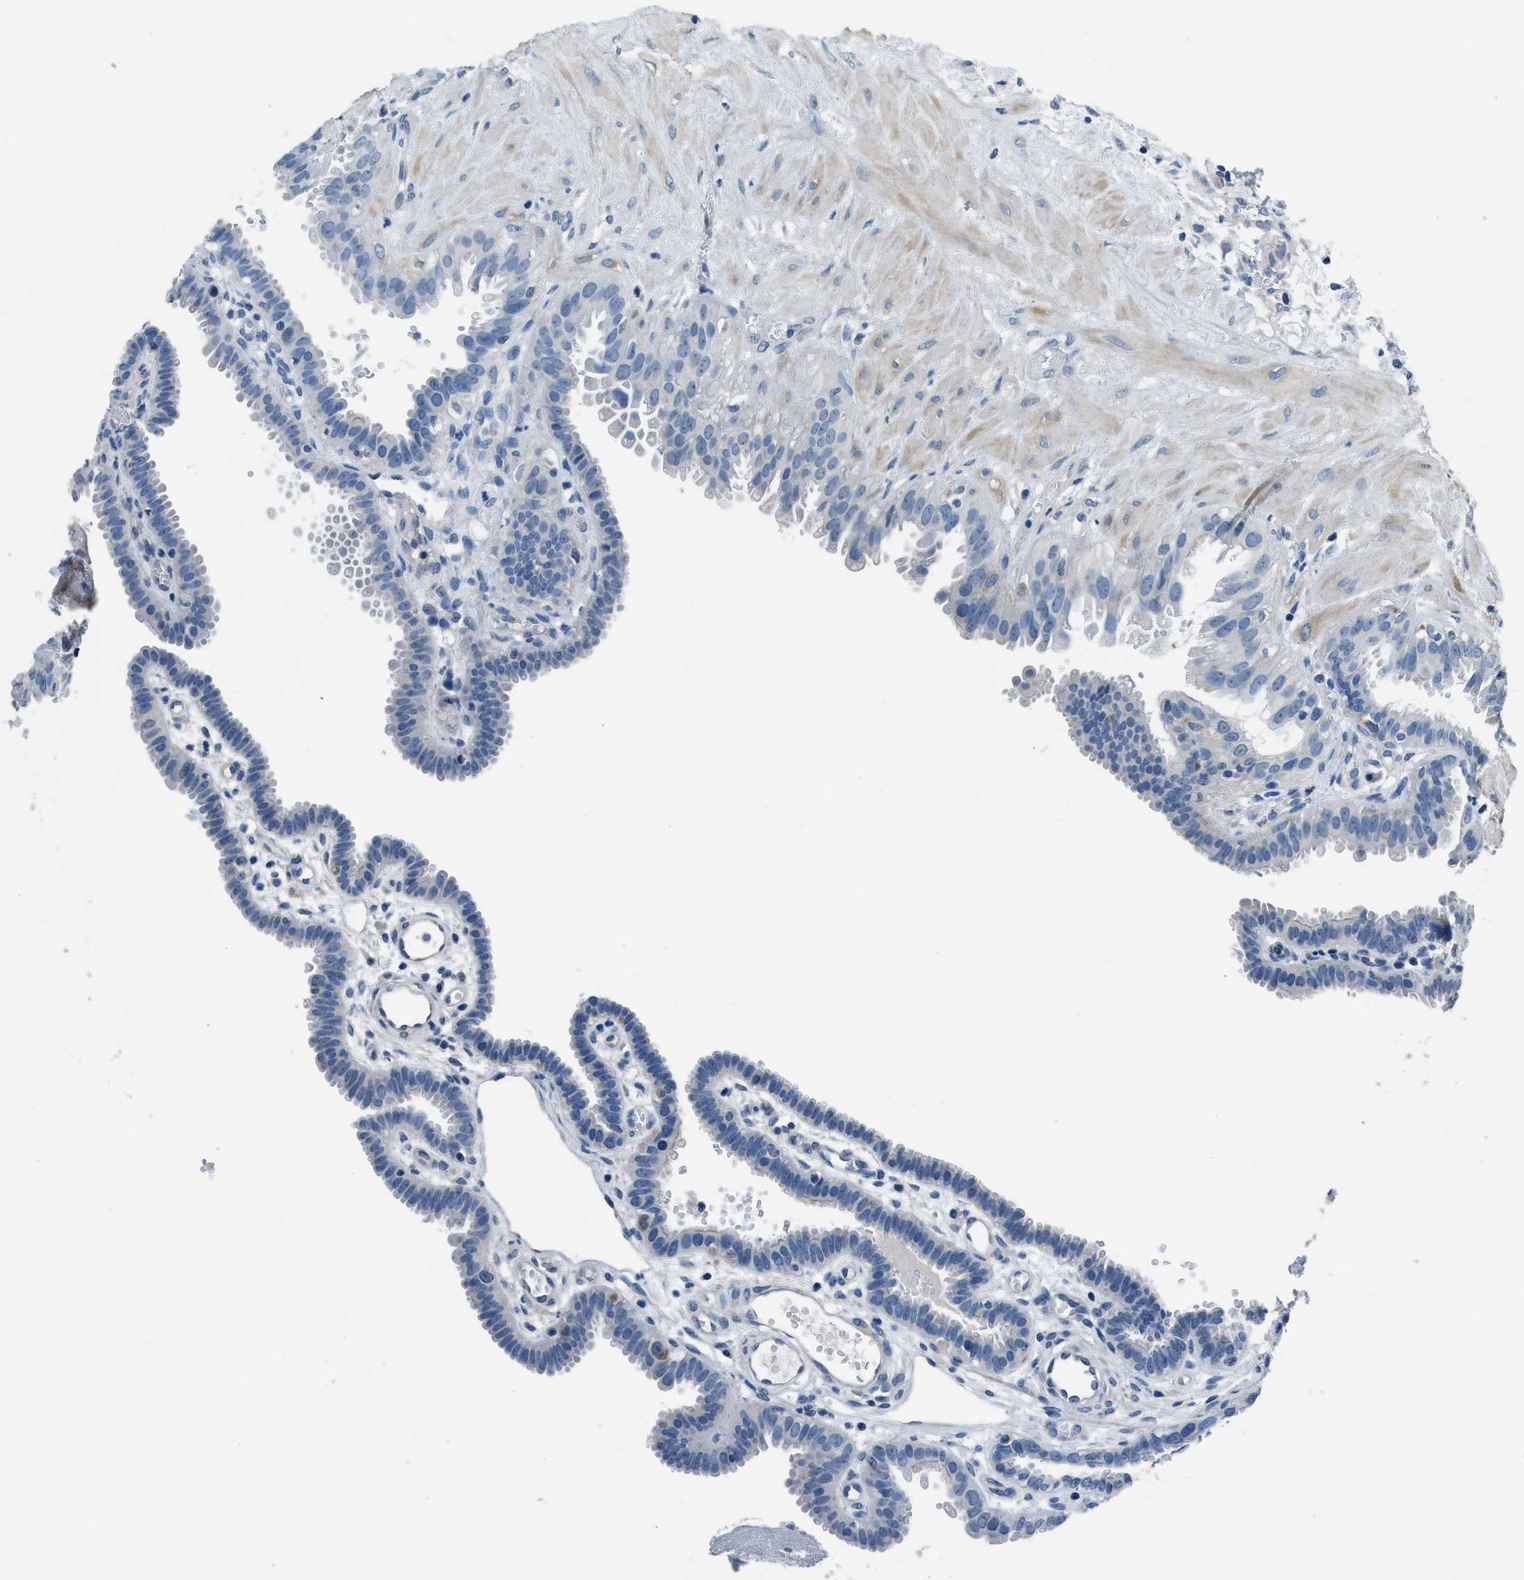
{"staining": {"intensity": "negative", "quantity": "none", "location": "none"}, "tissue": "fallopian tube", "cell_type": "Glandular cells", "image_type": "normal", "snomed": [{"axis": "morphology", "description": "Normal tissue, NOS"}, {"axis": "topography", "description": "Fallopian tube"}, {"axis": "topography", "description": "Placenta"}], "caption": "Immunohistochemical staining of normal fallopian tube demonstrates no significant positivity in glandular cells. (DAB IHC visualized using brightfield microscopy, high magnification).", "gene": "GJA3", "patient": {"sex": "female", "age": 34}}